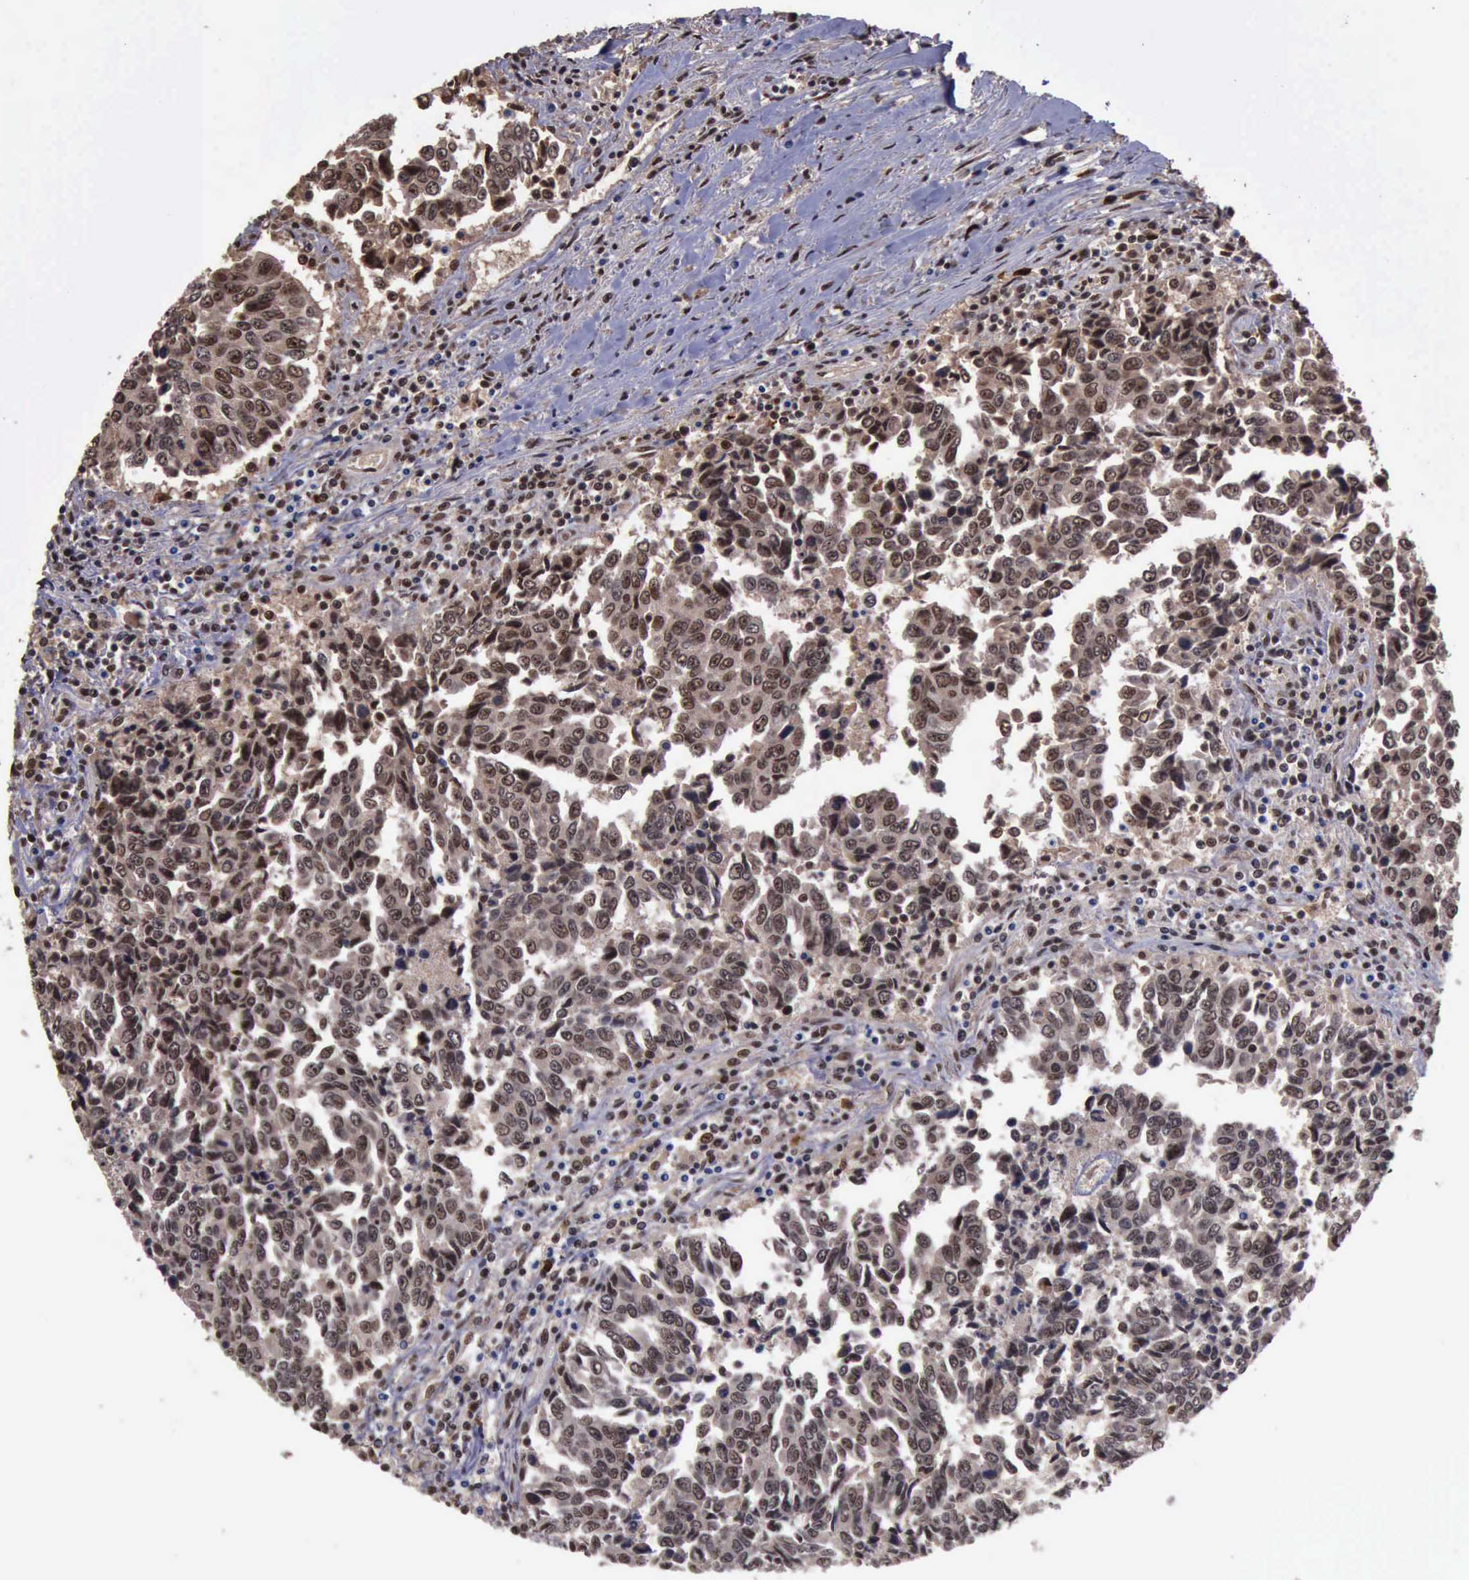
{"staining": {"intensity": "moderate", "quantity": ">75%", "location": "cytoplasmic/membranous,nuclear"}, "tissue": "urothelial cancer", "cell_type": "Tumor cells", "image_type": "cancer", "snomed": [{"axis": "morphology", "description": "Urothelial carcinoma, High grade"}, {"axis": "topography", "description": "Urinary bladder"}], "caption": "Immunohistochemistry (IHC) staining of high-grade urothelial carcinoma, which exhibits medium levels of moderate cytoplasmic/membranous and nuclear expression in about >75% of tumor cells indicating moderate cytoplasmic/membranous and nuclear protein expression. The staining was performed using DAB (brown) for protein detection and nuclei were counterstained in hematoxylin (blue).", "gene": "TRMT2A", "patient": {"sex": "male", "age": 86}}